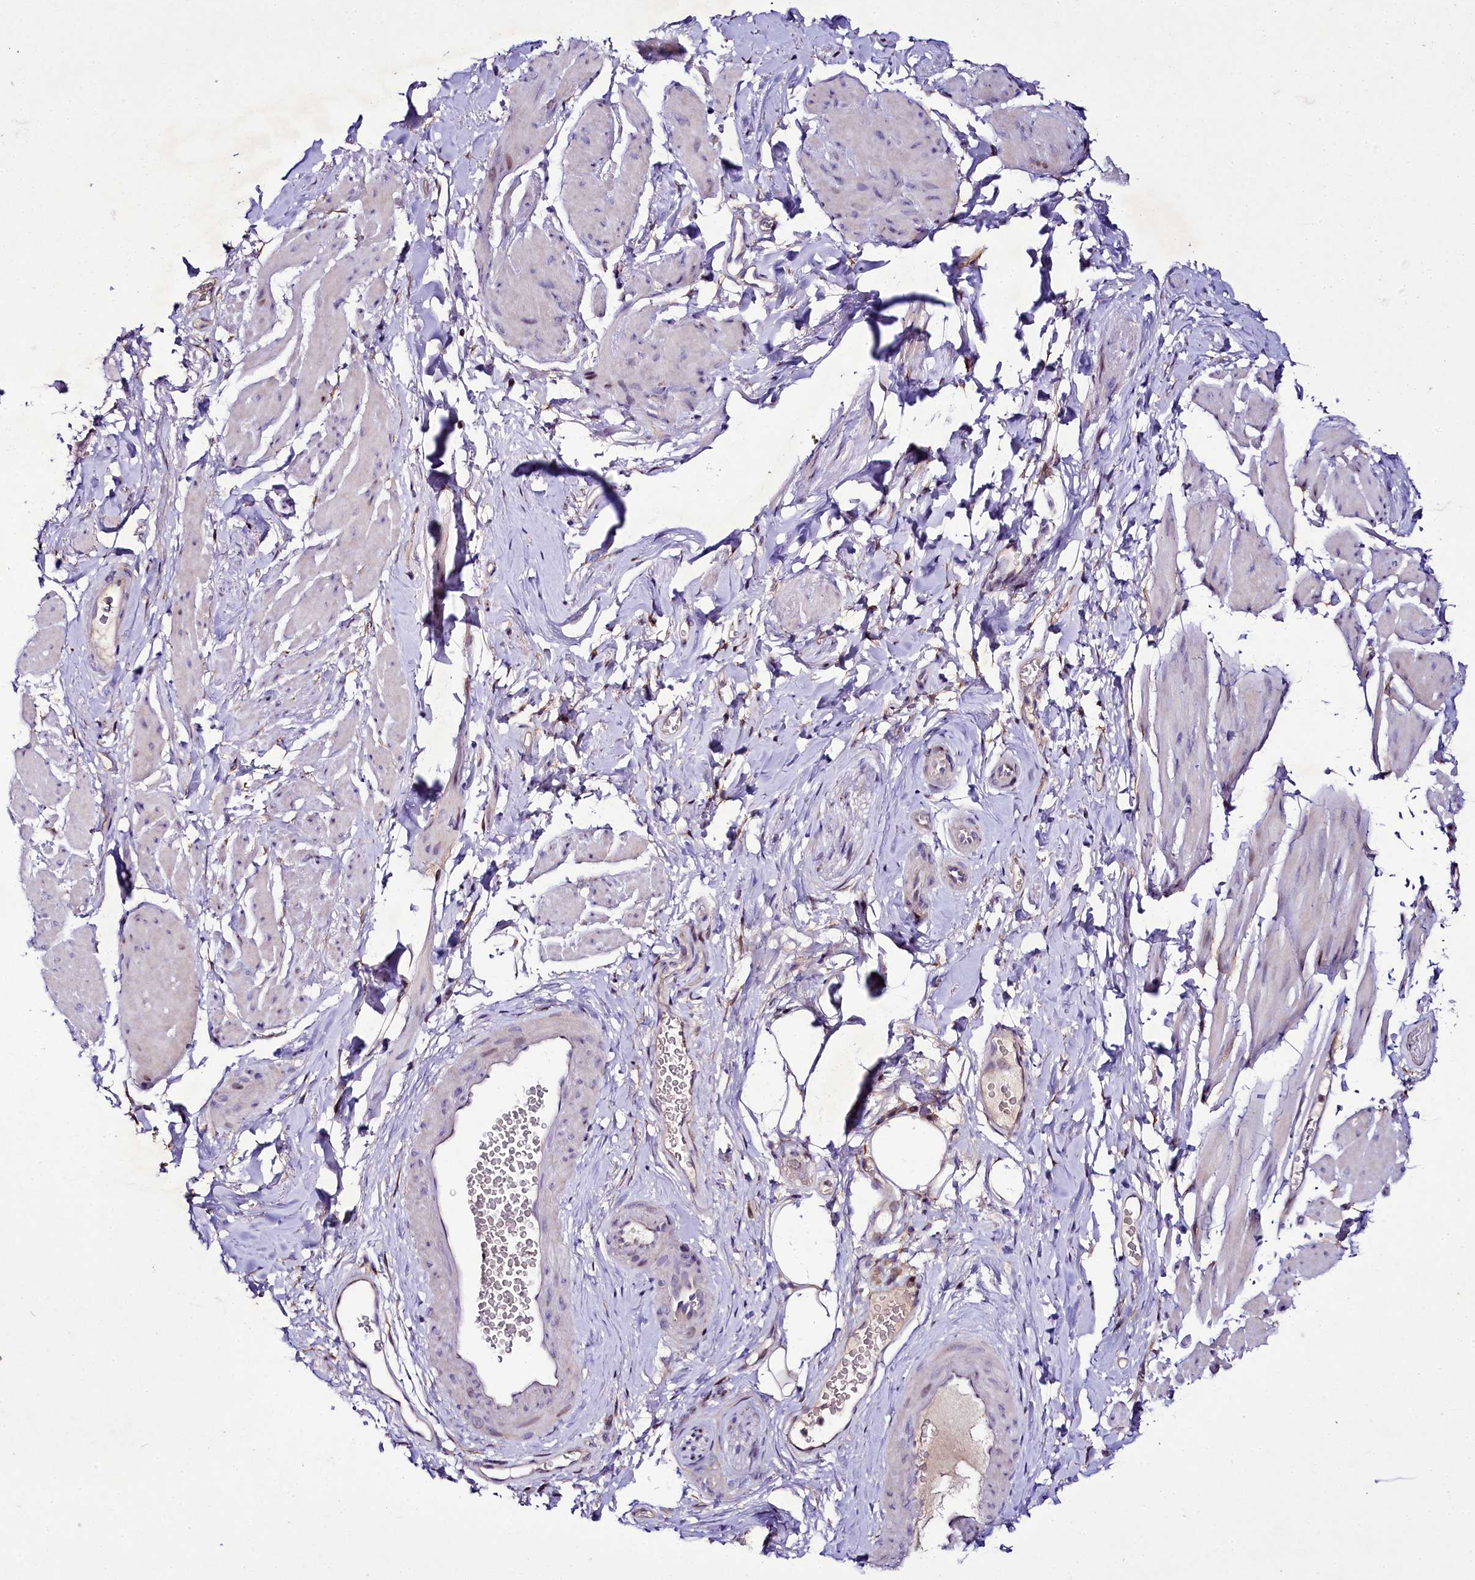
{"staining": {"intensity": "weak", "quantity": "<25%", "location": "nuclear"}, "tissue": "smooth muscle", "cell_type": "Smooth muscle cells", "image_type": "normal", "snomed": [{"axis": "morphology", "description": "Normal tissue, NOS"}, {"axis": "topography", "description": "Smooth muscle"}, {"axis": "topography", "description": "Peripheral nerve tissue"}], "caption": "Smooth muscle stained for a protein using immunohistochemistry displays no expression smooth muscle cells.", "gene": "ZC3H12C", "patient": {"sex": "male", "age": 69}}